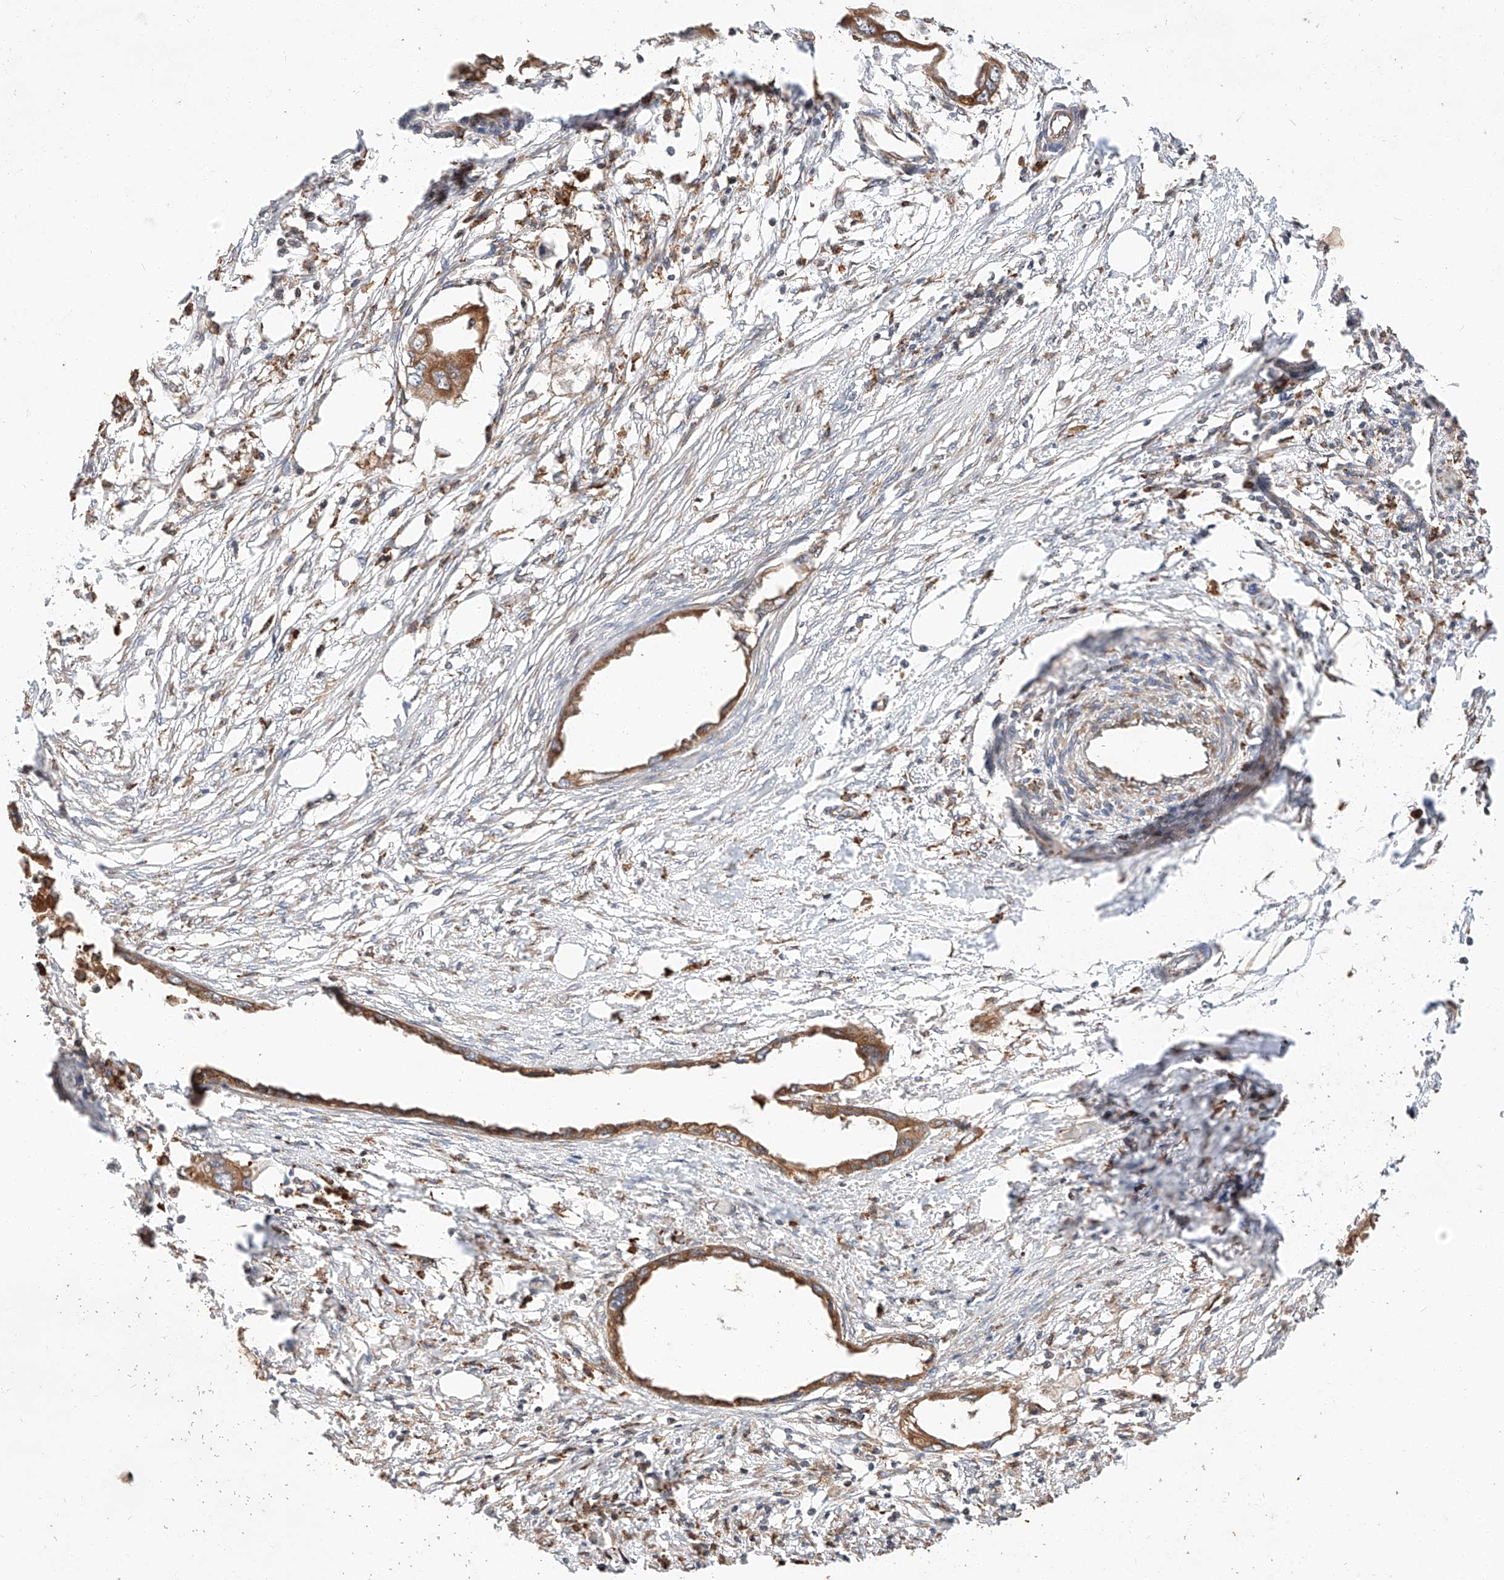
{"staining": {"intensity": "moderate", "quantity": ">75%", "location": "cytoplasmic/membranous"}, "tissue": "endometrial cancer", "cell_type": "Tumor cells", "image_type": "cancer", "snomed": [{"axis": "morphology", "description": "Adenocarcinoma, NOS"}, {"axis": "morphology", "description": "Adenocarcinoma, metastatic, NOS"}, {"axis": "topography", "description": "Adipose tissue"}, {"axis": "topography", "description": "Endometrium"}], "caption": "Immunohistochemical staining of endometrial adenocarcinoma shows medium levels of moderate cytoplasmic/membranous staining in about >75% of tumor cells.", "gene": "ZNF84", "patient": {"sex": "female", "age": 67}}